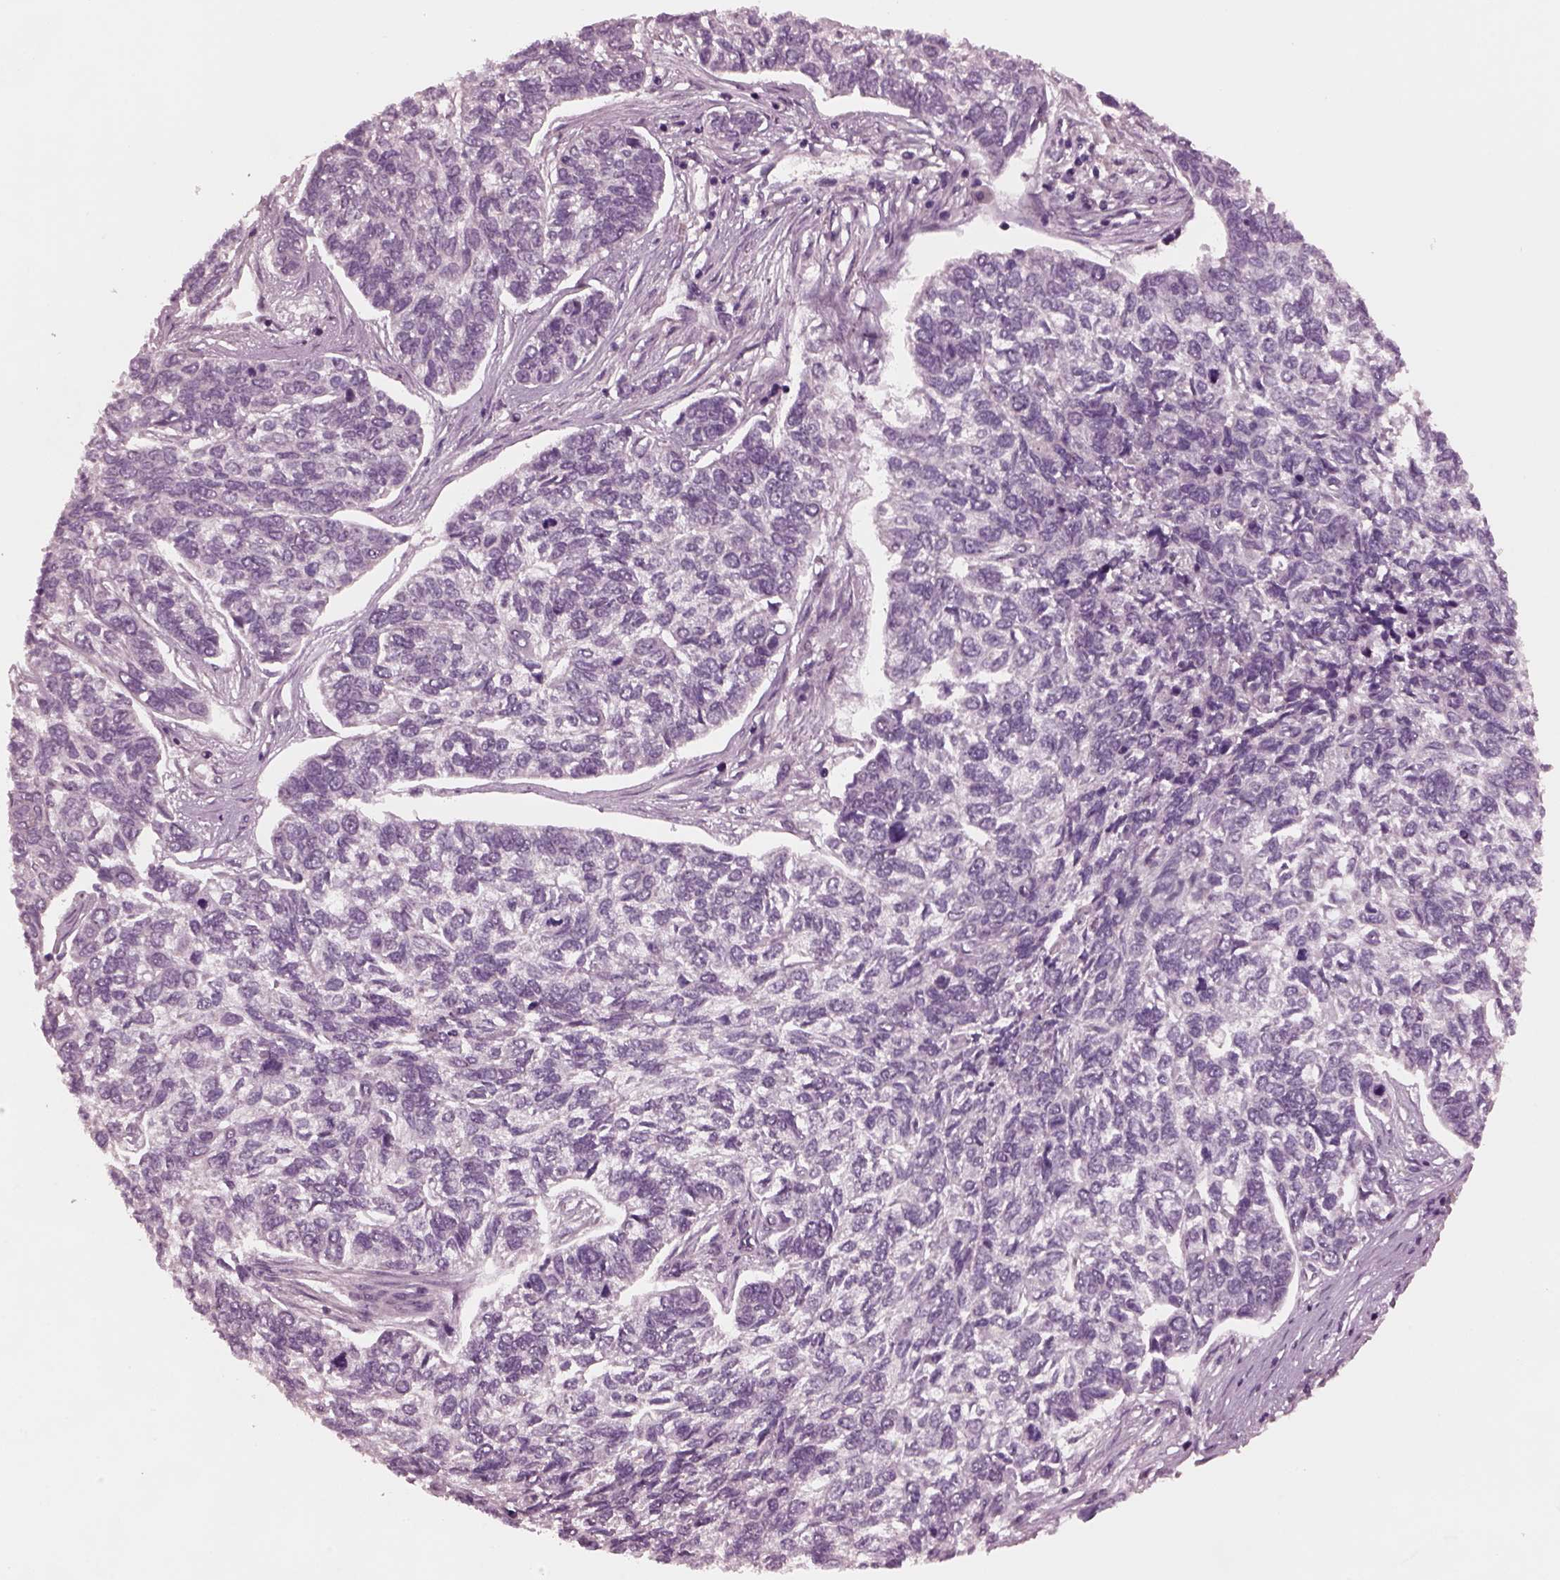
{"staining": {"intensity": "negative", "quantity": "none", "location": "none"}, "tissue": "skin cancer", "cell_type": "Tumor cells", "image_type": "cancer", "snomed": [{"axis": "morphology", "description": "Basal cell carcinoma"}, {"axis": "topography", "description": "Skin"}], "caption": "Skin cancer stained for a protein using immunohistochemistry demonstrates no staining tumor cells.", "gene": "TUBG1", "patient": {"sex": "female", "age": 65}}